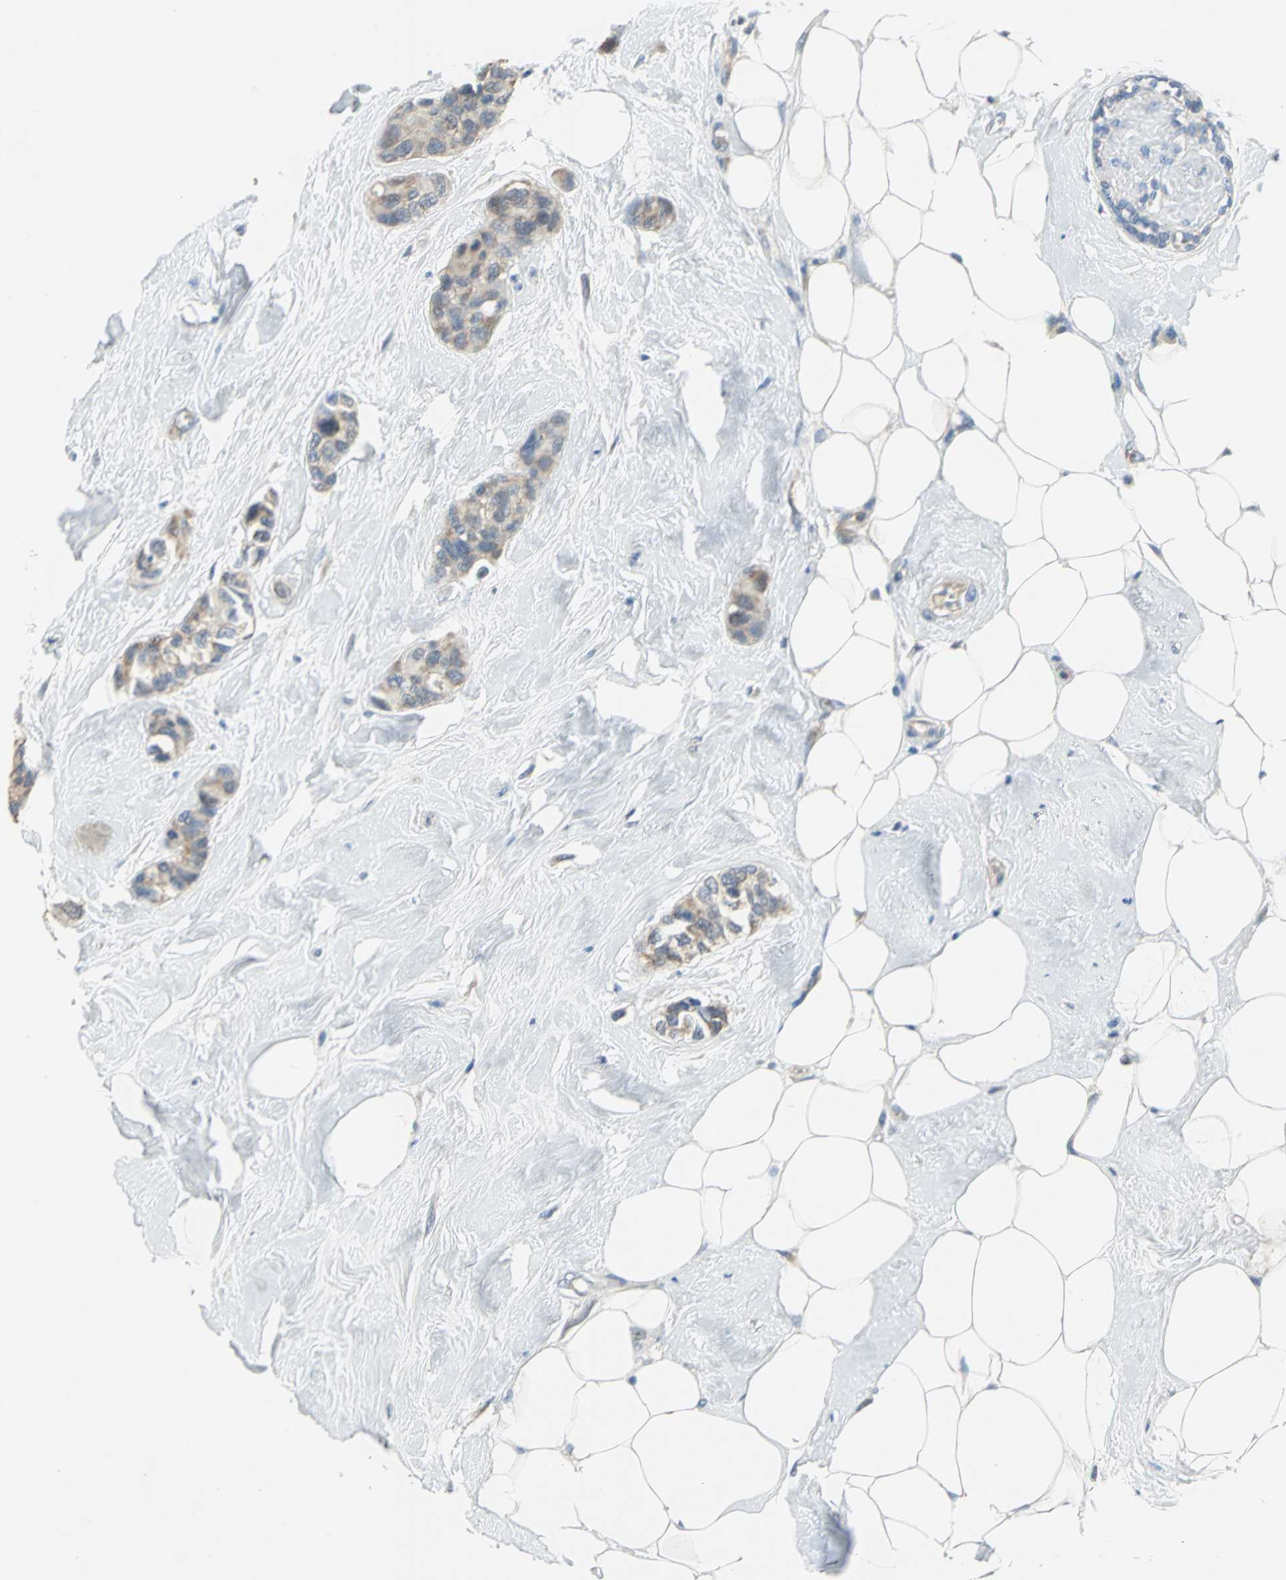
{"staining": {"intensity": "weak", "quantity": ">75%", "location": "cytoplasmic/membranous"}, "tissue": "breast cancer", "cell_type": "Tumor cells", "image_type": "cancer", "snomed": [{"axis": "morphology", "description": "Duct carcinoma"}, {"axis": "topography", "description": "Breast"}], "caption": "IHC (DAB (3,3'-diaminobenzidine)) staining of infiltrating ductal carcinoma (breast) exhibits weak cytoplasmic/membranous protein staining in about >75% of tumor cells. (Brightfield microscopy of DAB IHC at high magnification).", "gene": "HTR1F", "patient": {"sex": "female", "age": 51}}